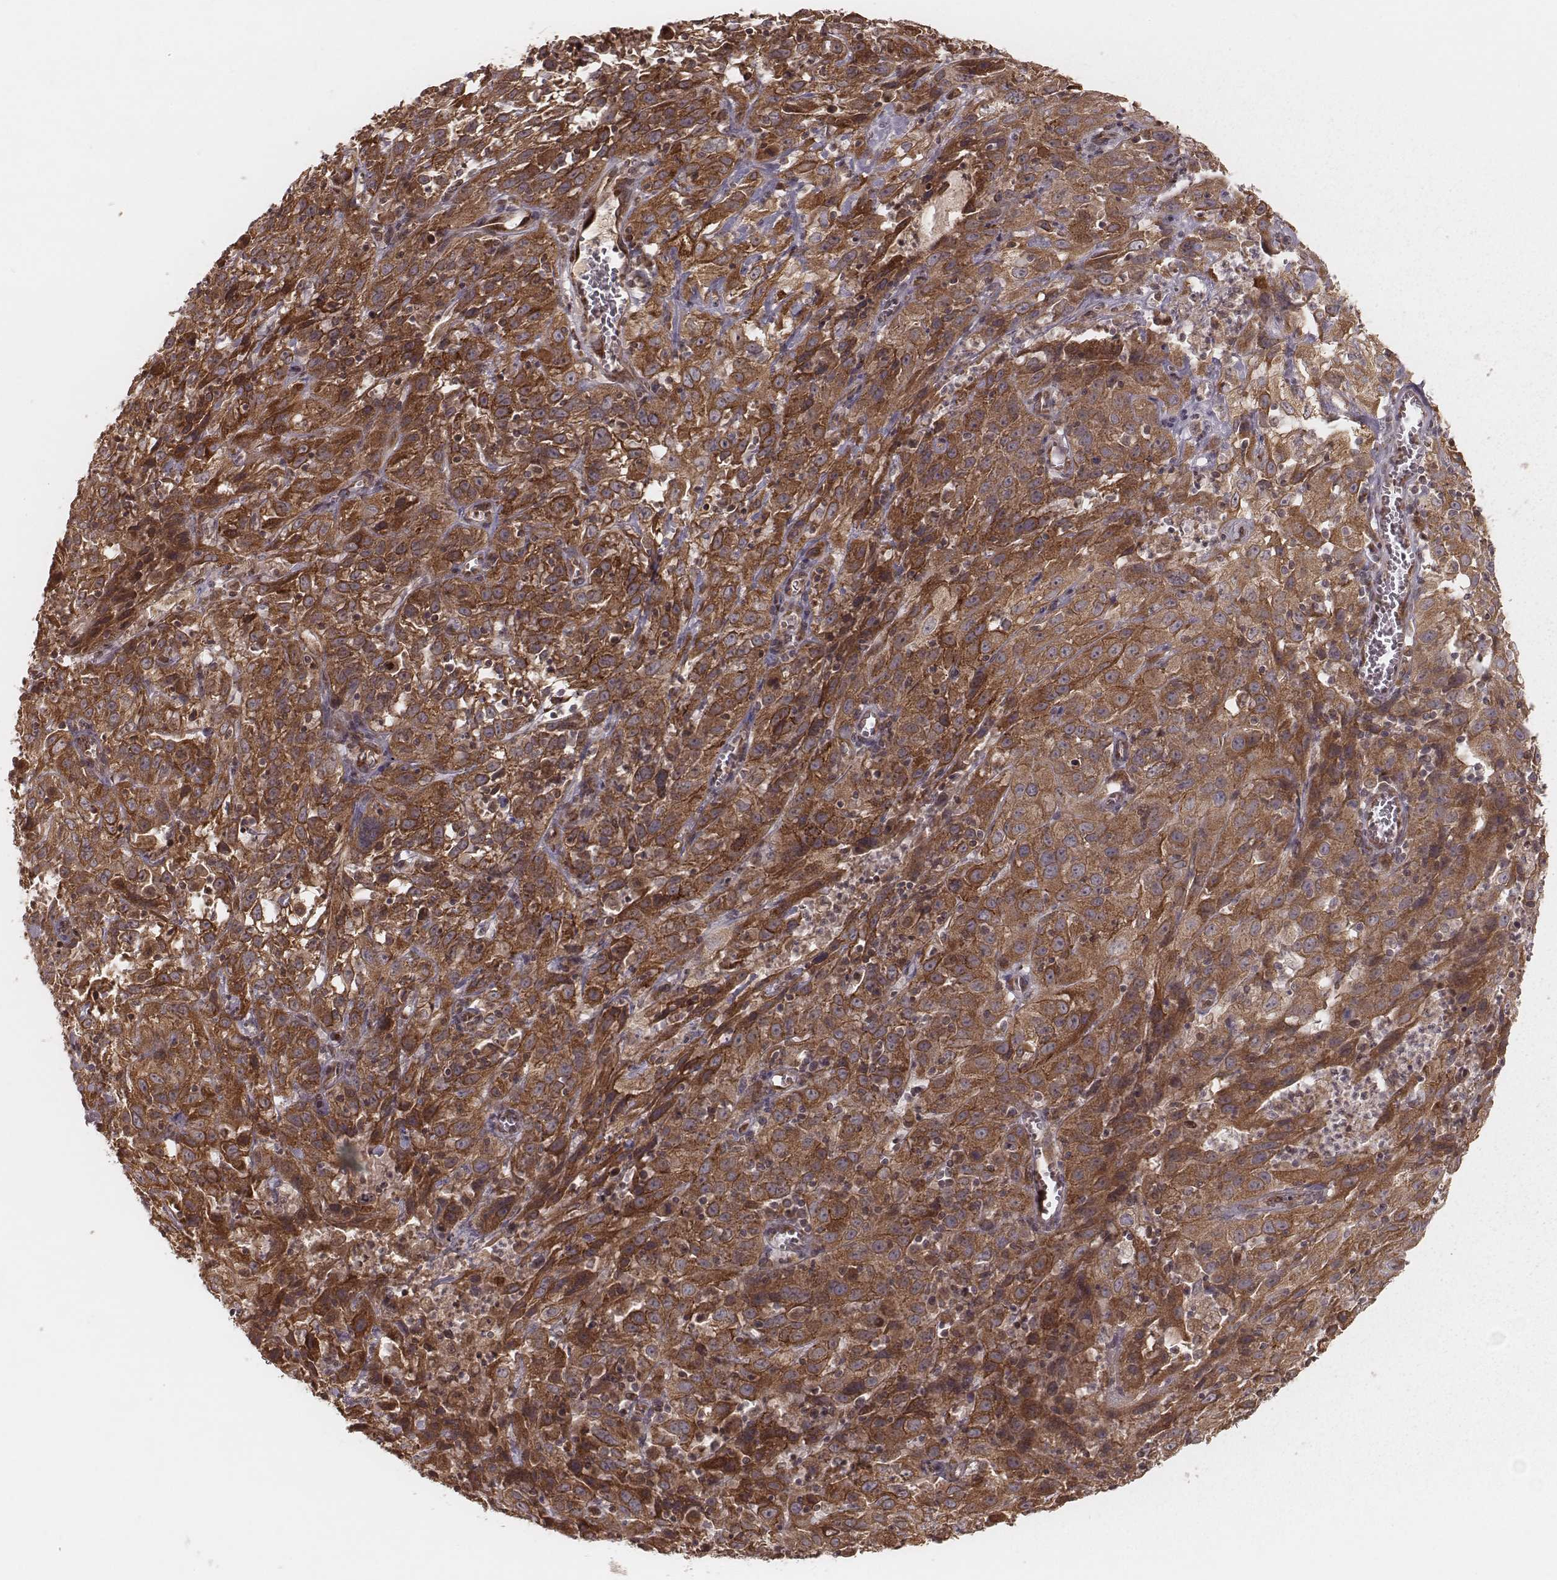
{"staining": {"intensity": "strong", "quantity": ">75%", "location": "cytoplasmic/membranous"}, "tissue": "cervical cancer", "cell_type": "Tumor cells", "image_type": "cancer", "snomed": [{"axis": "morphology", "description": "Squamous cell carcinoma, NOS"}, {"axis": "topography", "description": "Cervix"}], "caption": "Protein analysis of cervical squamous cell carcinoma tissue shows strong cytoplasmic/membranous positivity in approximately >75% of tumor cells.", "gene": "MYO19", "patient": {"sex": "female", "age": 32}}